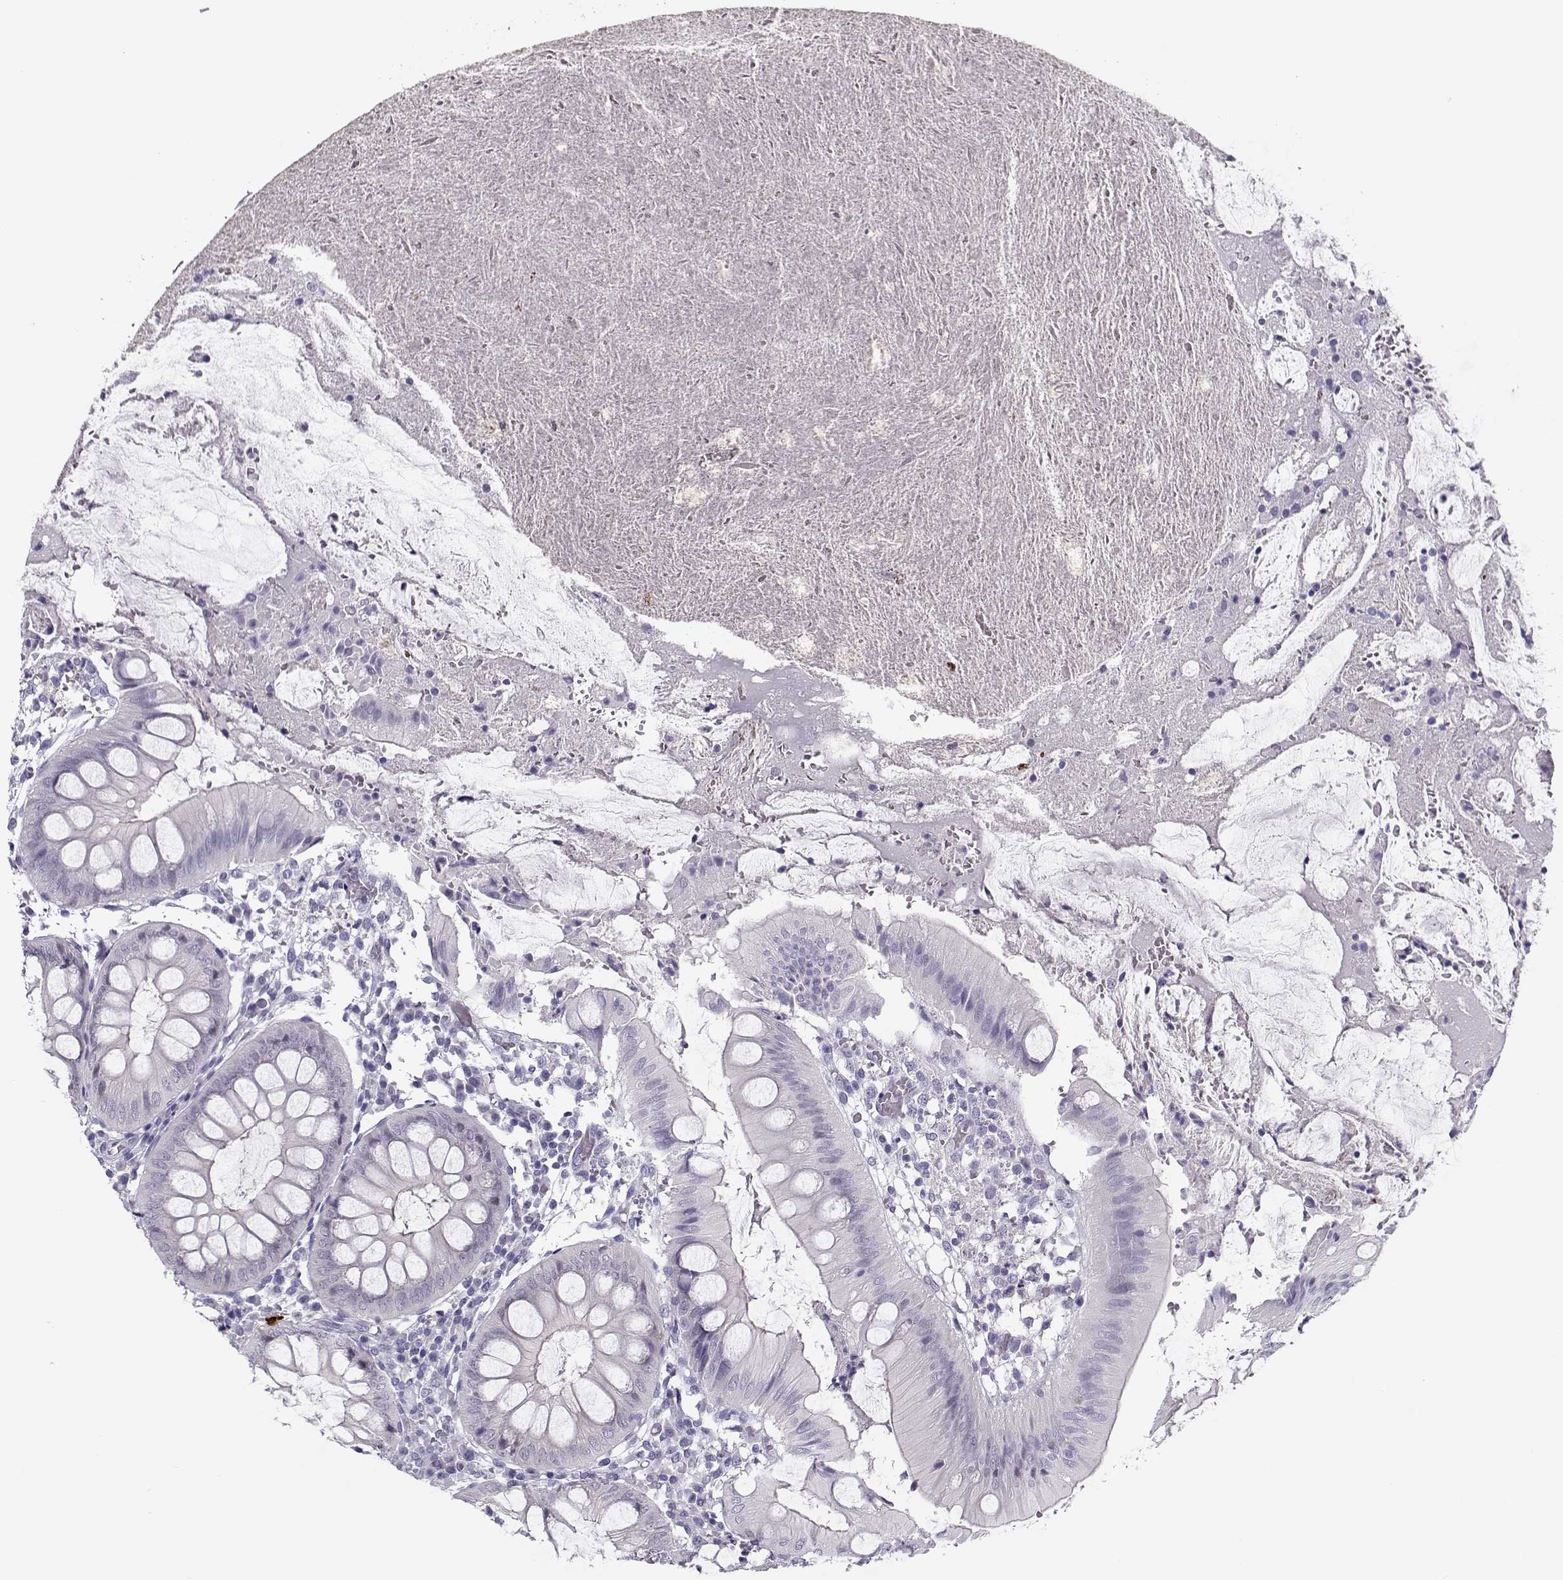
{"staining": {"intensity": "negative", "quantity": "none", "location": "none"}, "tissue": "appendix", "cell_type": "Glandular cells", "image_type": "normal", "snomed": [{"axis": "morphology", "description": "Normal tissue, NOS"}, {"axis": "morphology", "description": "Inflammation, NOS"}, {"axis": "topography", "description": "Appendix"}], "caption": "Immunohistochemistry (IHC) histopathology image of normal human appendix stained for a protein (brown), which demonstrates no staining in glandular cells. Brightfield microscopy of immunohistochemistry stained with DAB (3,3'-diaminobenzidine) (brown) and hematoxylin (blue), captured at high magnification.", "gene": "CFAP77", "patient": {"sex": "male", "age": 16}}